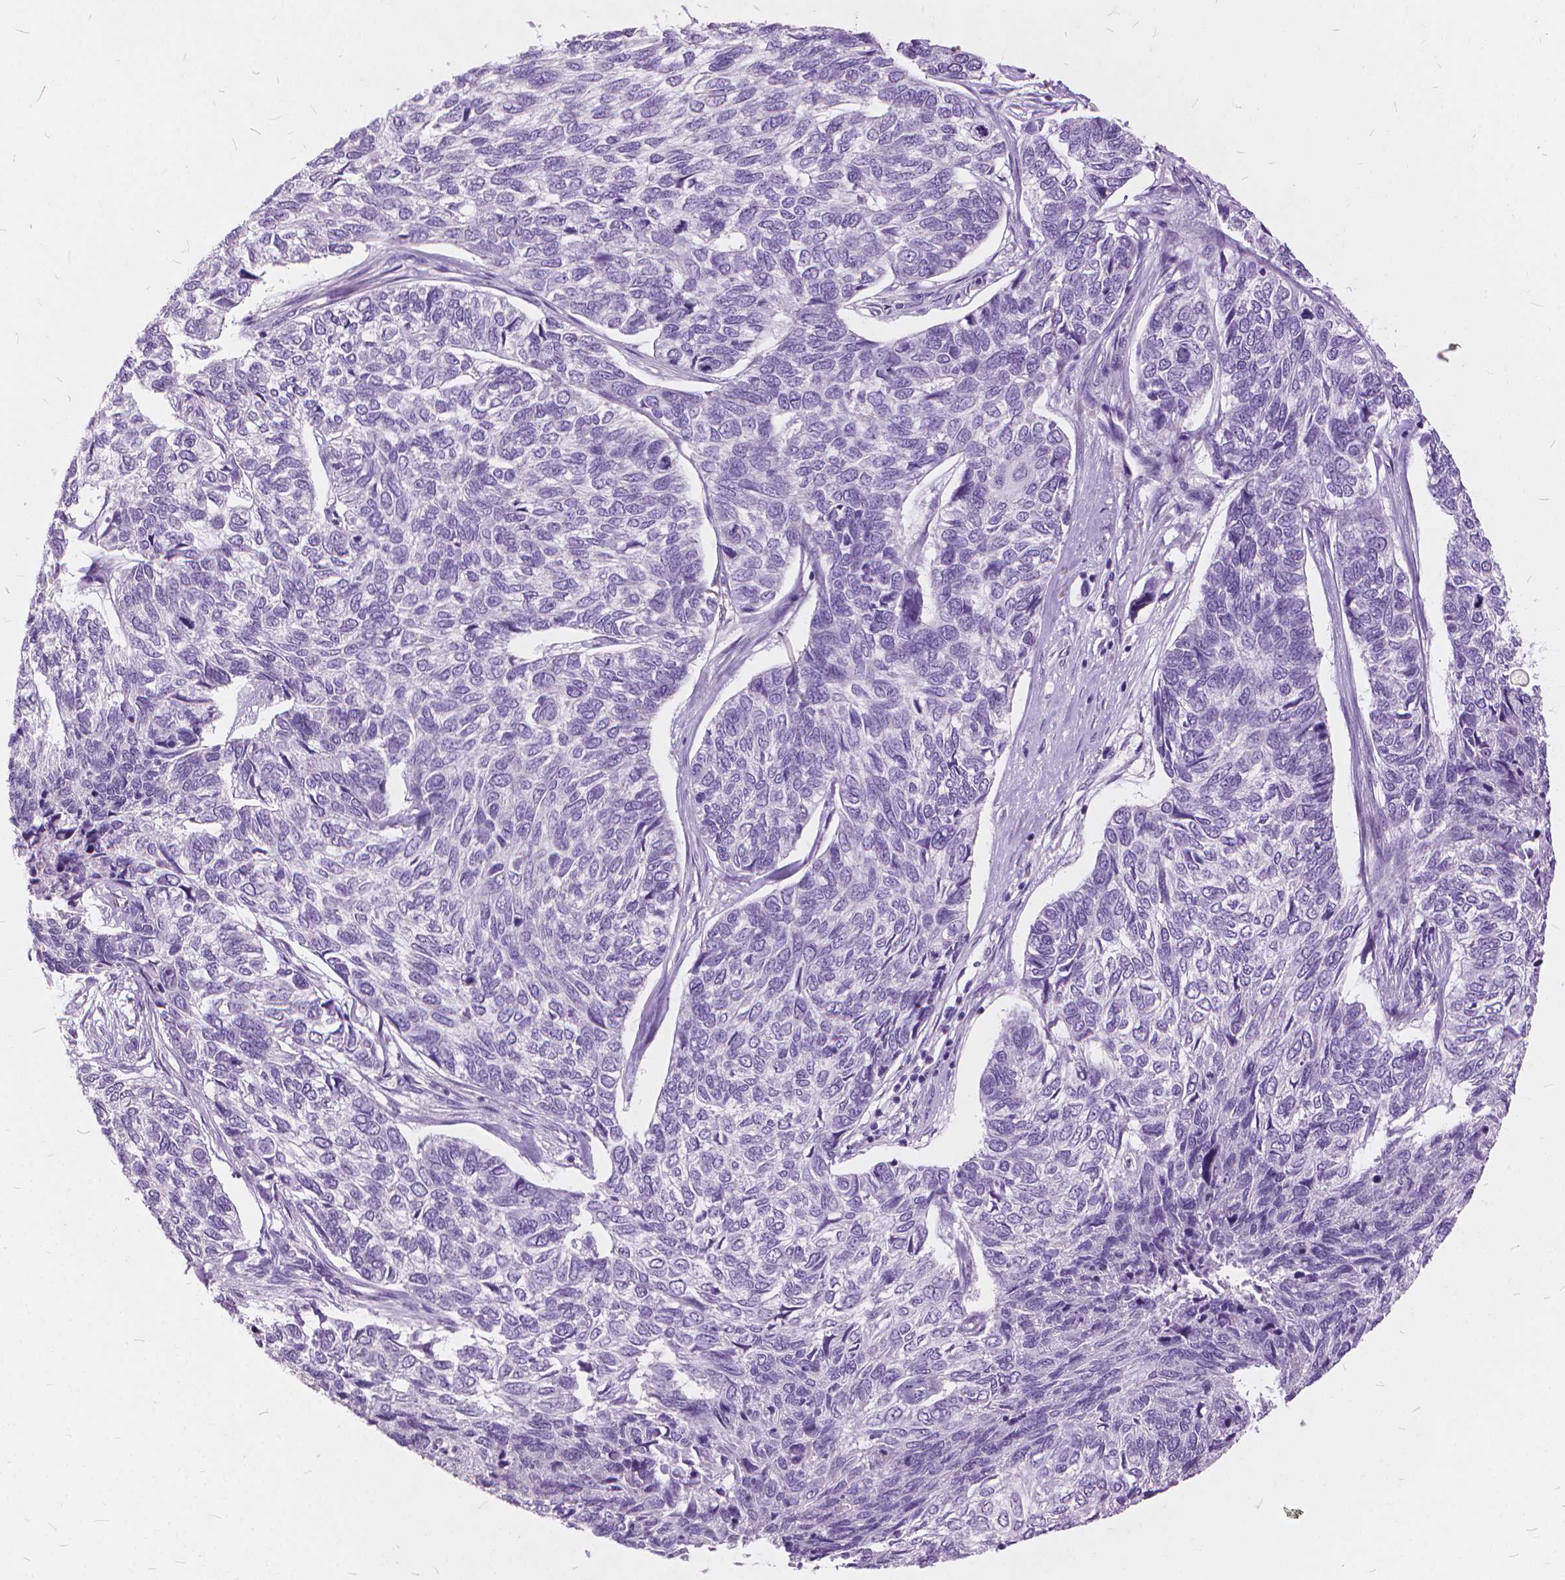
{"staining": {"intensity": "negative", "quantity": "none", "location": "none"}, "tissue": "skin cancer", "cell_type": "Tumor cells", "image_type": "cancer", "snomed": [{"axis": "morphology", "description": "Basal cell carcinoma"}, {"axis": "topography", "description": "Skin"}], "caption": "The histopathology image reveals no significant positivity in tumor cells of skin cancer. (Brightfield microscopy of DAB (3,3'-diaminobenzidine) immunohistochemistry at high magnification).", "gene": "DNM1", "patient": {"sex": "female", "age": 65}}